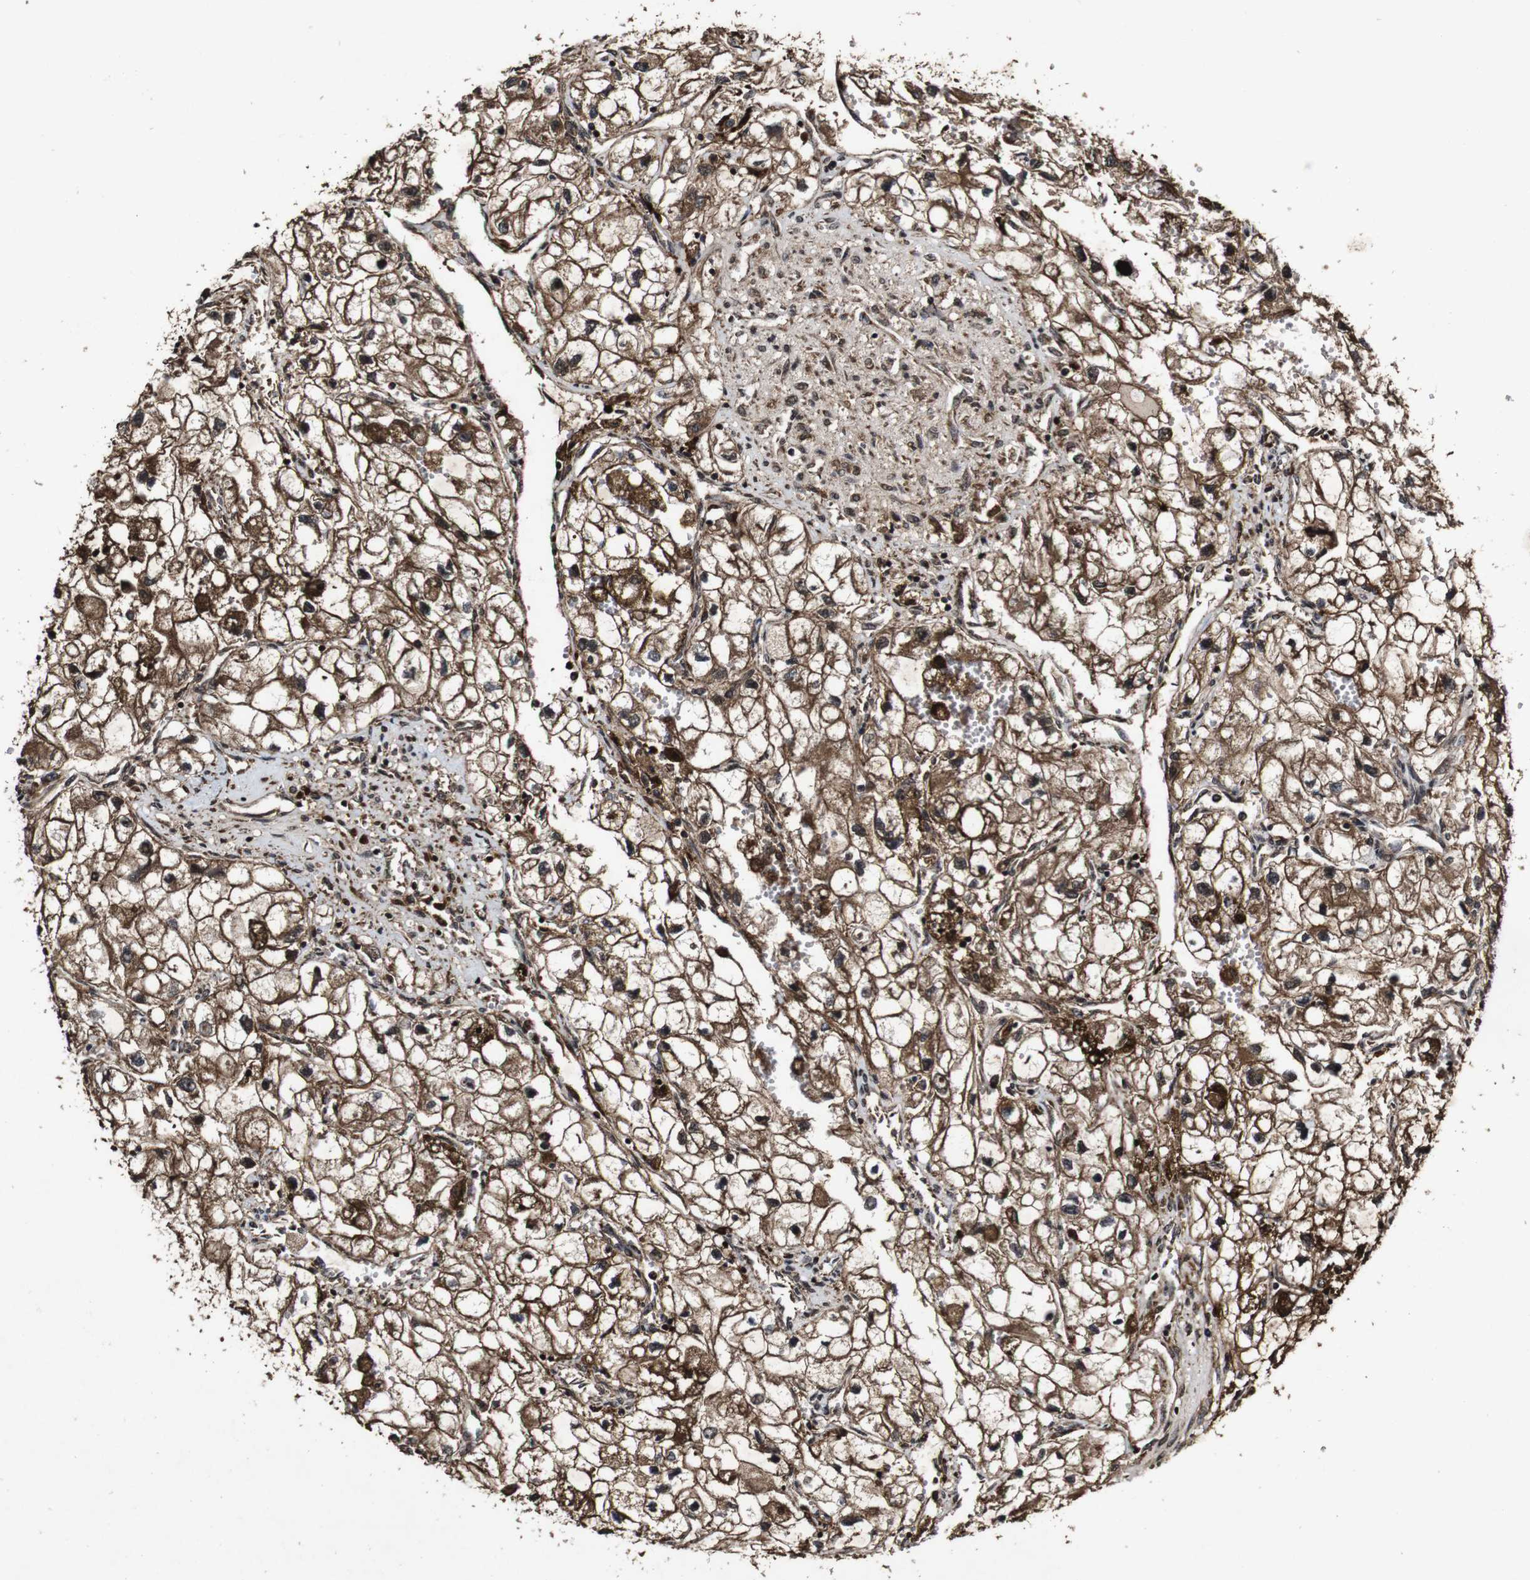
{"staining": {"intensity": "strong", "quantity": "25%-75%", "location": "cytoplasmic/membranous,nuclear"}, "tissue": "renal cancer", "cell_type": "Tumor cells", "image_type": "cancer", "snomed": [{"axis": "morphology", "description": "Adenocarcinoma, NOS"}, {"axis": "topography", "description": "Kidney"}], "caption": "The micrograph demonstrates staining of renal cancer (adenocarcinoma), revealing strong cytoplasmic/membranous and nuclear protein positivity (brown color) within tumor cells.", "gene": "BTN3A3", "patient": {"sex": "female", "age": 70}}